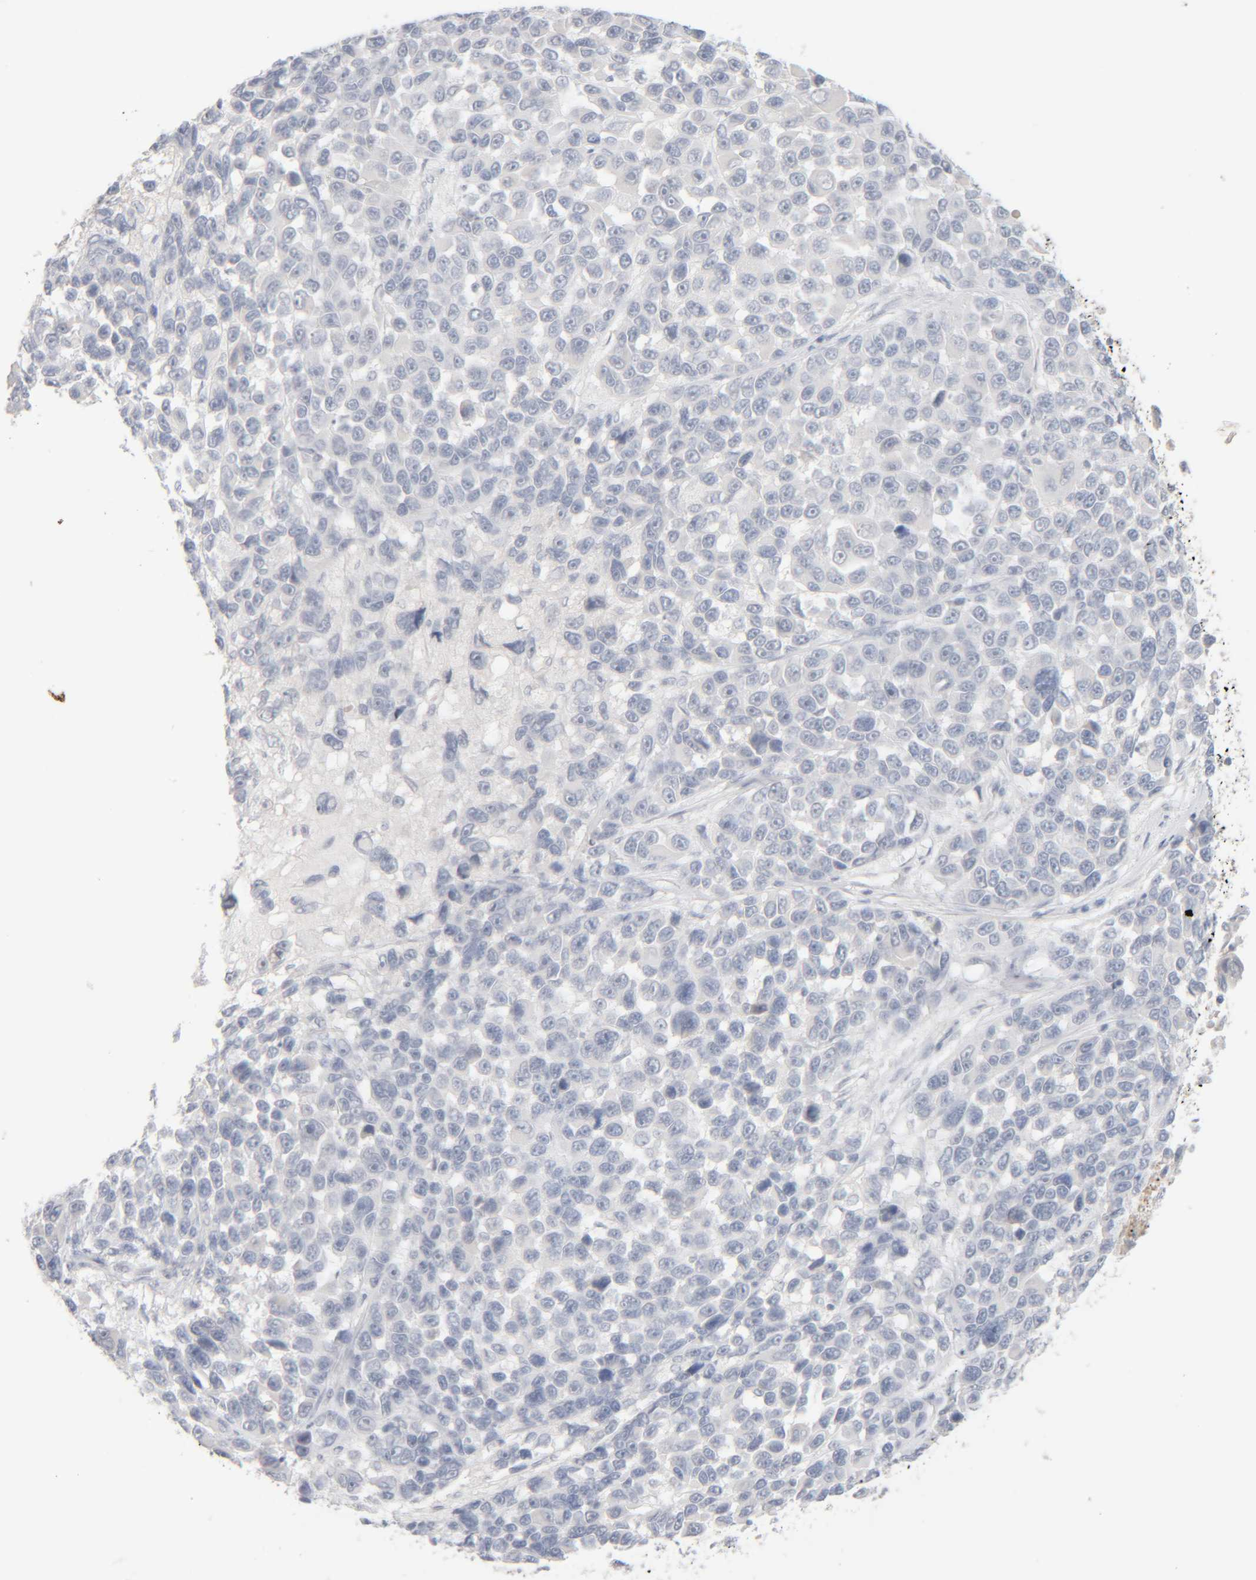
{"staining": {"intensity": "negative", "quantity": "none", "location": "none"}, "tissue": "melanoma", "cell_type": "Tumor cells", "image_type": "cancer", "snomed": [{"axis": "morphology", "description": "Malignant melanoma, NOS"}, {"axis": "topography", "description": "Skin"}], "caption": "A photomicrograph of human melanoma is negative for staining in tumor cells. (Stains: DAB immunohistochemistry with hematoxylin counter stain, Microscopy: brightfield microscopy at high magnification).", "gene": "RIDA", "patient": {"sex": "male", "age": 53}}